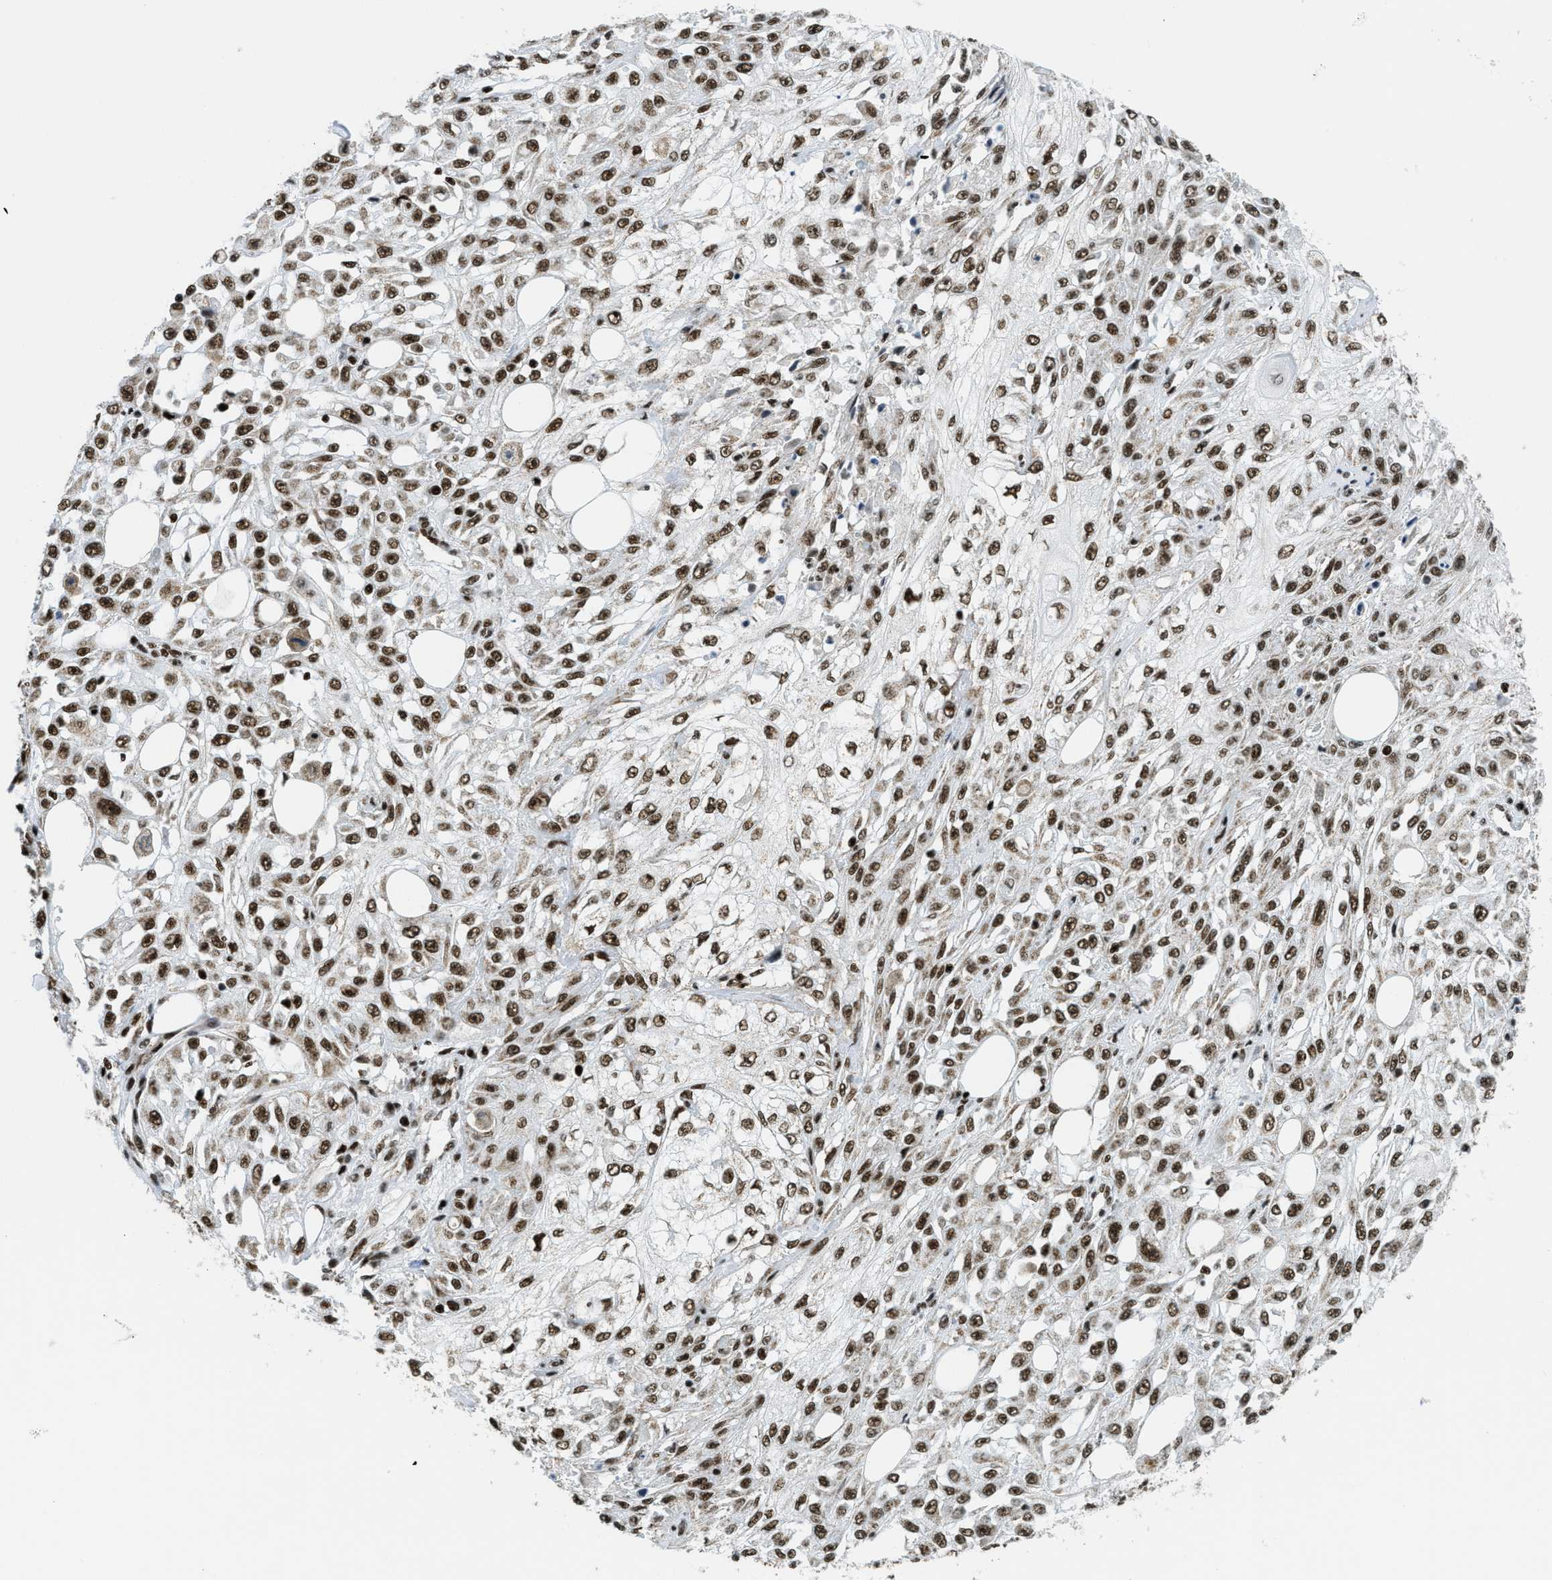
{"staining": {"intensity": "strong", "quantity": ">75%", "location": "nuclear"}, "tissue": "skin cancer", "cell_type": "Tumor cells", "image_type": "cancer", "snomed": [{"axis": "morphology", "description": "Squamous cell carcinoma, NOS"}, {"axis": "morphology", "description": "Squamous cell carcinoma, metastatic, NOS"}, {"axis": "topography", "description": "Skin"}, {"axis": "topography", "description": "Lymph node"}], "caption": "Protein staining of squamous cell carcinoma (skin) tissue demonstrates strong nuclear expression in approximately >75% of tumor cells.", "gene": "GABPB1", "patient": {"sex": "male", "age": 75}}